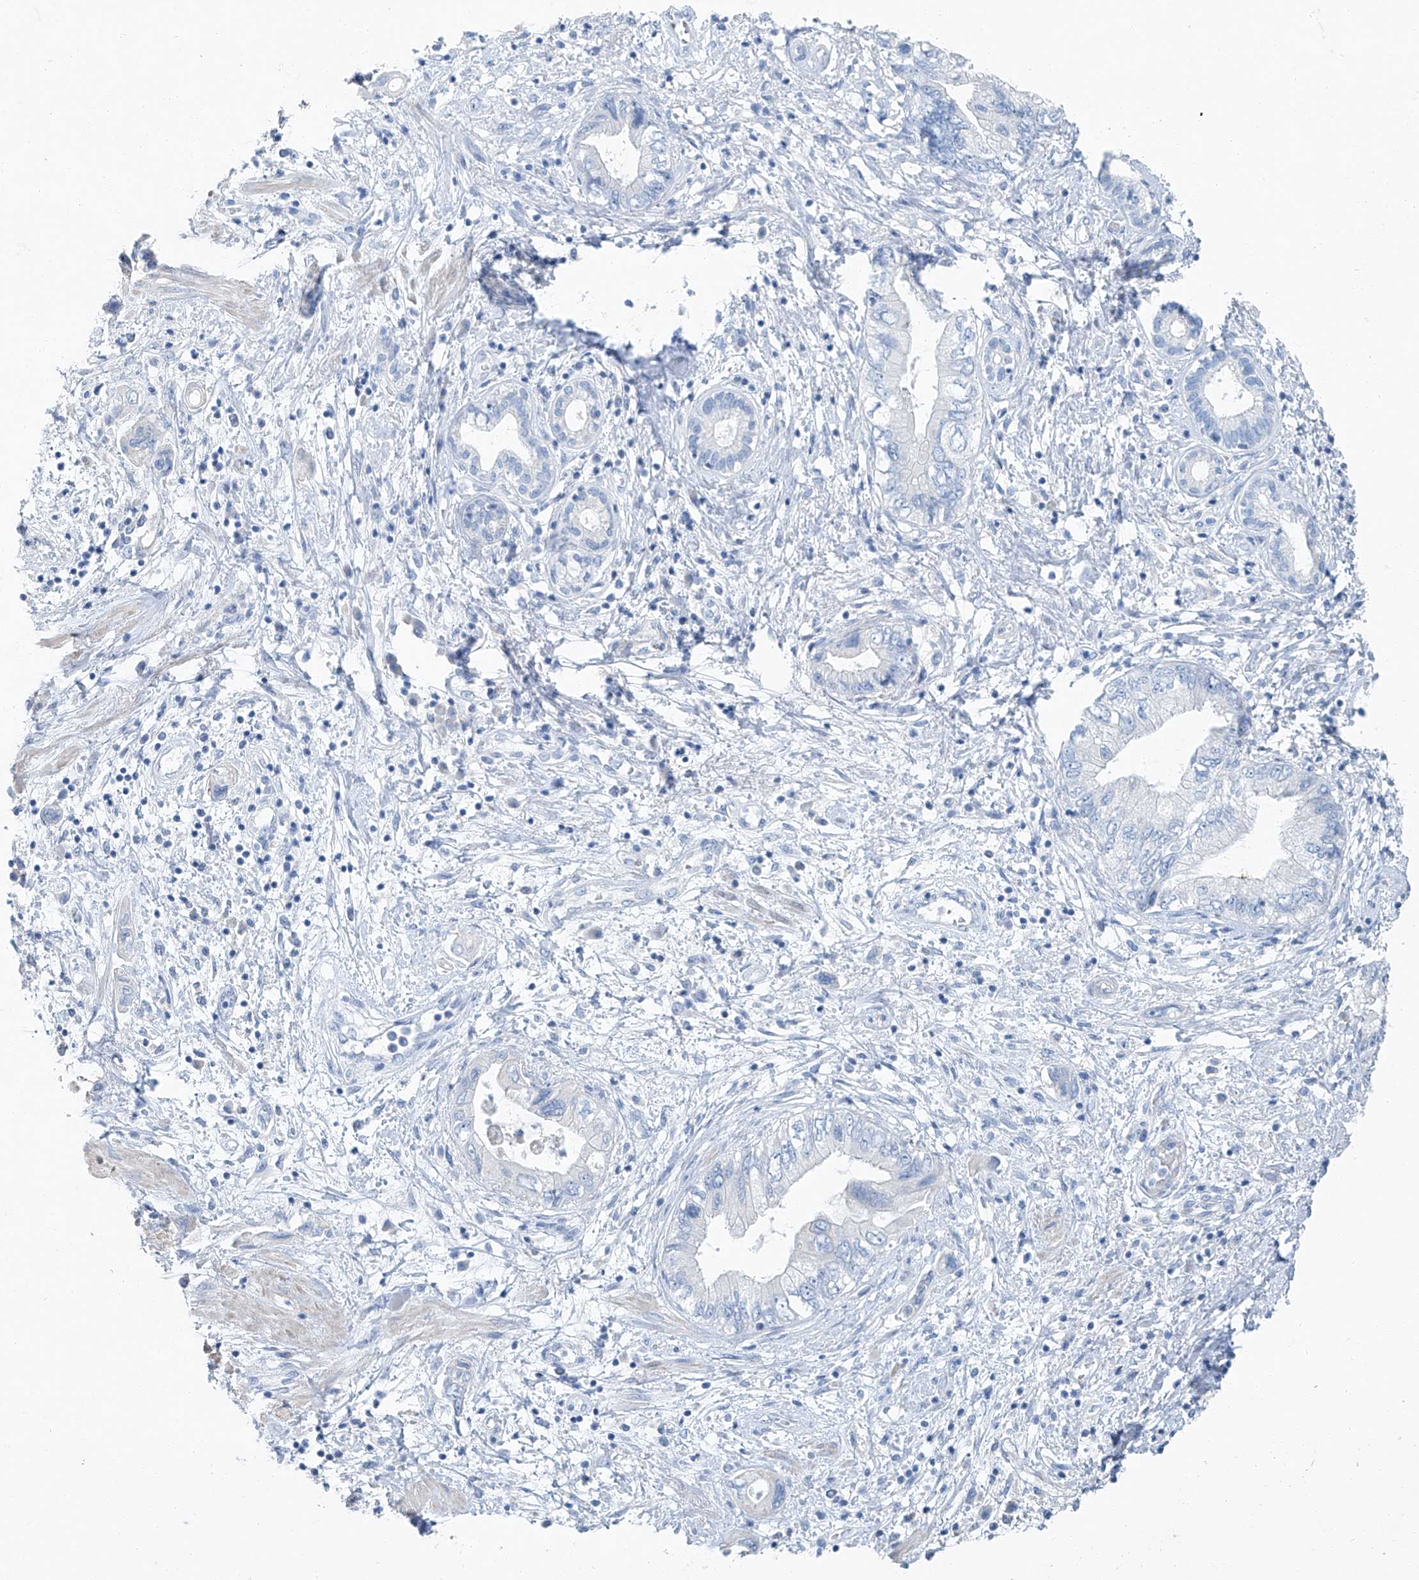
{"staining": {"intensity": "negative", "quantity": "none", "location": "none"}, "tissue": "pancreatic cancer", "cell_type": "Tumor cells", "image_type": "cancer", "snomed": [{"axis": "morphology", "description": "Adenocarcinoma, NOS"}, {"axis": "topography", "description": "Pancreas"}], "caption": "This is an IHC micrograph of human adenocarcinoma (pancreatic). There is no staining in tumor cells.", "gene": "C1orf87", "patient": {"sex": "female", "age": 73}}